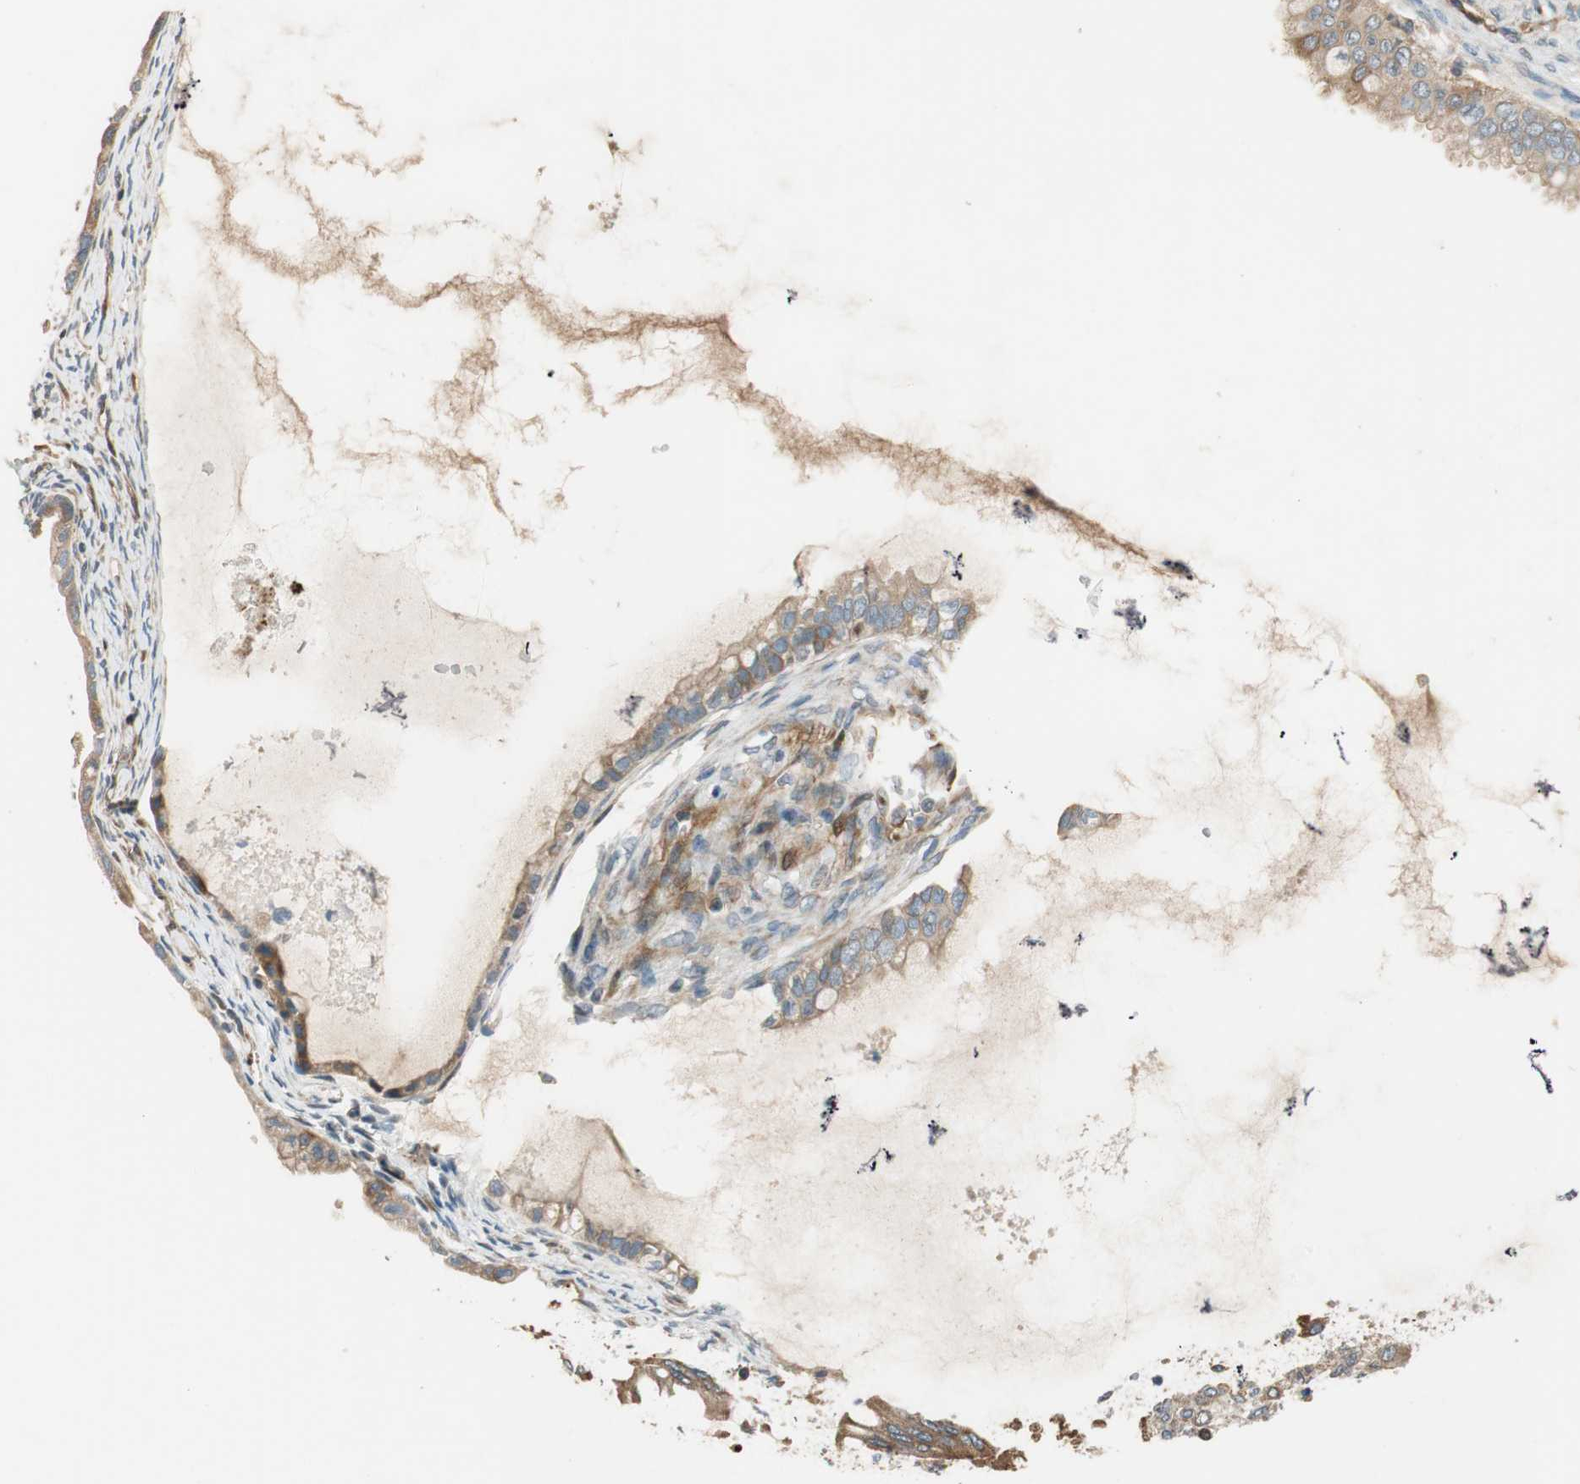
{"staining": {"intensity": "weak", "quantity": ">75%", "location": "cytoplasmic/membranous"}, "tissue": "ovarian cancer", "cell_type": "Tumor cells", "image_type": "cancer", "snomed": [{"axis": "morphology", "description": "Cystadenocarcinoma, mucinous, NOS"}, {"axis": "topography", "description": "Ovary"}], "caption": "Immunohistochemistry (IHC) of ovarian cancer (mucinous cystadenocarcinoma) shows low levels of weak cytoplasmic/membranous expression in approximately >75% of tumor cells.", "gene": "PARP14", "patient": {"sex": "female", "age": 80}}